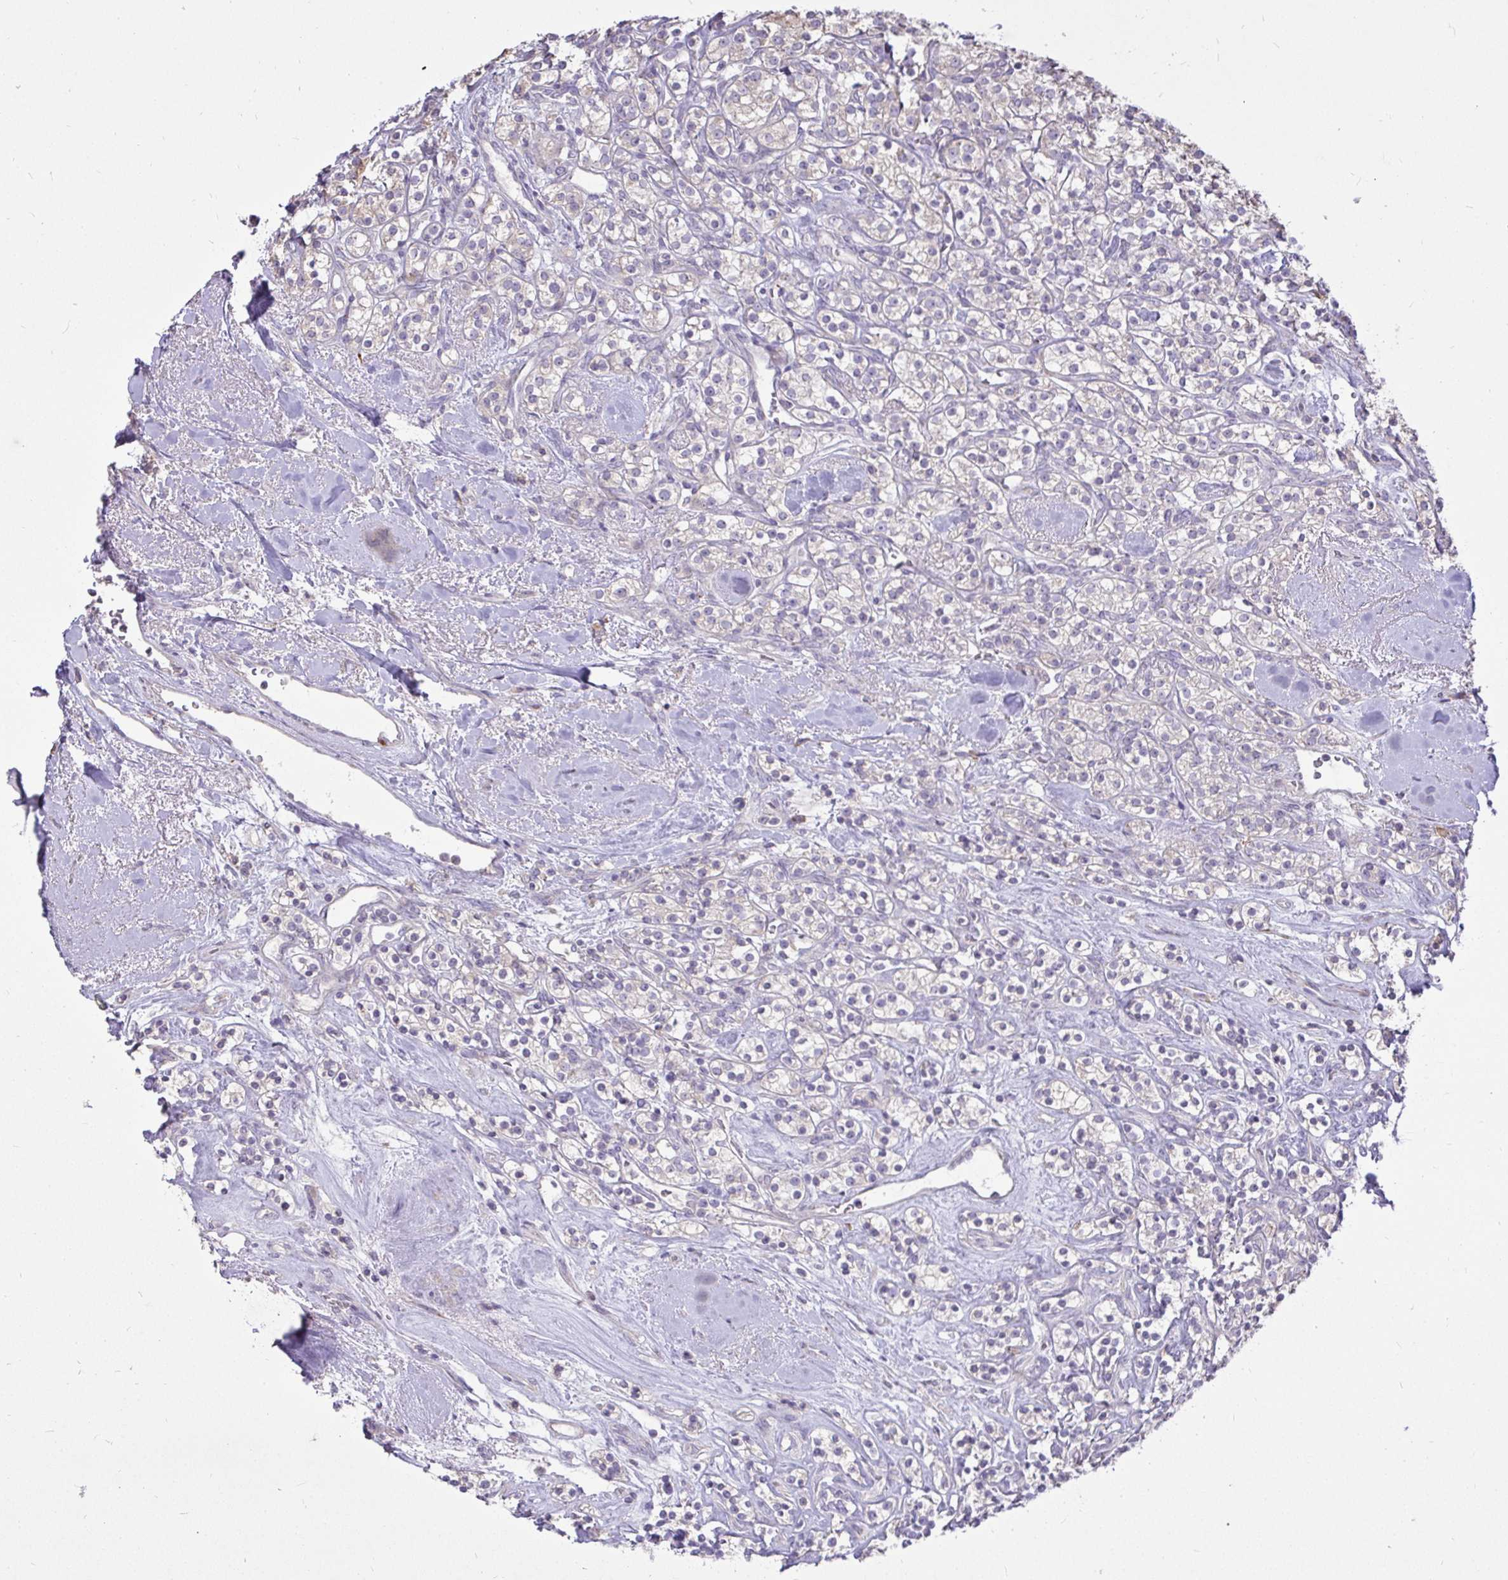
{"staining": {"intensity": "negative", "quantity": "none", "location": "none"}, "tissue": "renal cancer", "cell_type": "Tumor cells", "image_type": "cancer", "snomed": [{"axis": "morphology", "description": "Adenocarcinoma, NOS"}, {"axis": "topography", "description": "Kidney"}], "caption": "Tumor cells are negative for protein expression in human renal adenocarcinoma.", "gene": "STRIP1", "patient": {"sex": "male", "age": 77}}